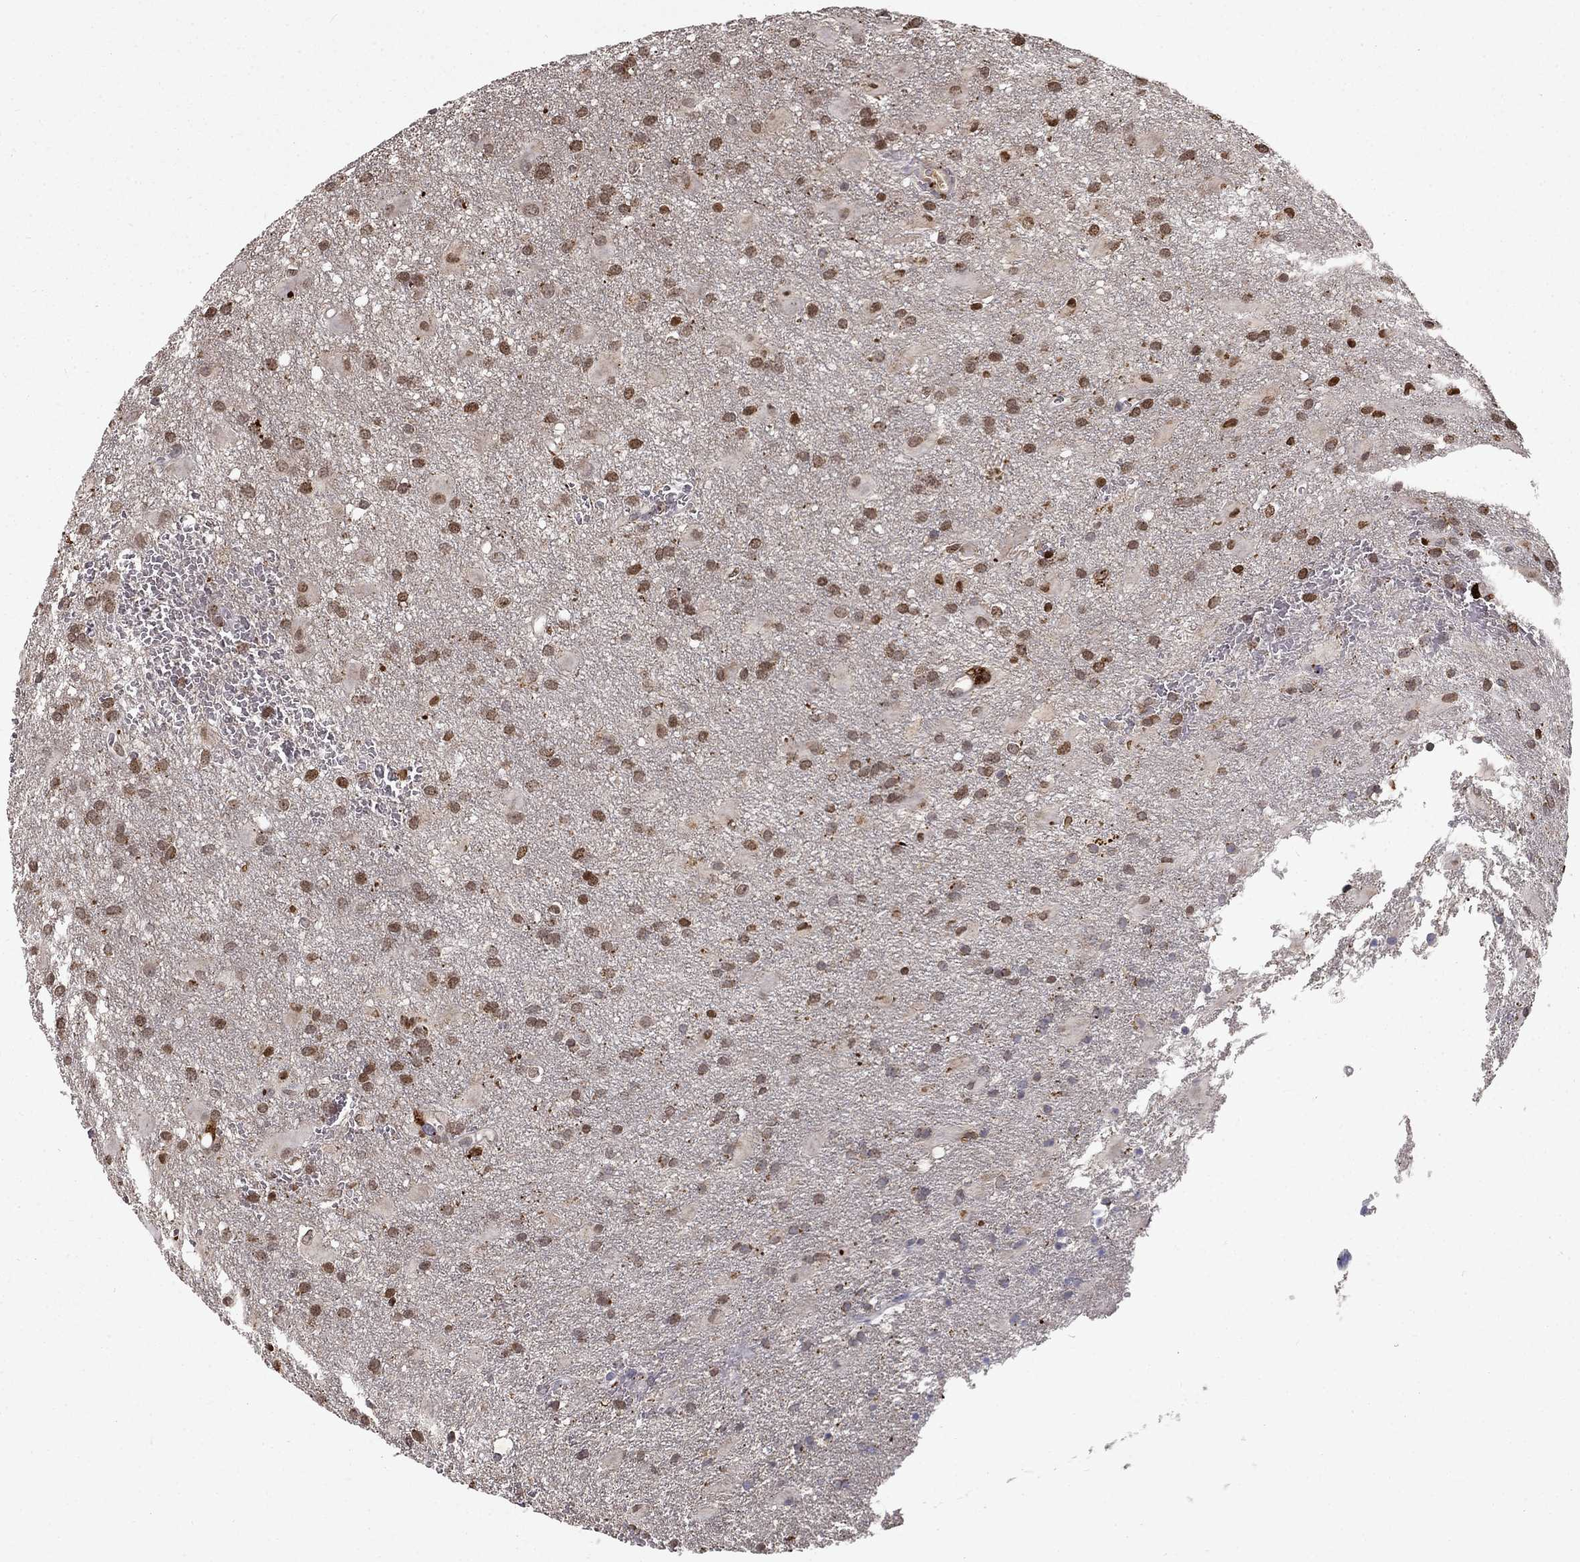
{"staining": {"intensity": "moderate", "quantity": "25%-75%", "location": "nuclear"}, "tissue": "glioma", "cell_type": "Tumor cells", "image_type": "cancer", "snomed": [{"axis": "morphology", "description": "Glioma, malignant, Low grade"}, {"axis": "topography", "description": "Brain"}], "caption": "Low-grade glioma (malignant) stained for a protein (brown) exhibits moderate nuclear positive staining in about 25%-75% of tumor cells.", "gene": "EPDR1", "patient": {"sex": "male", "age": 58}}